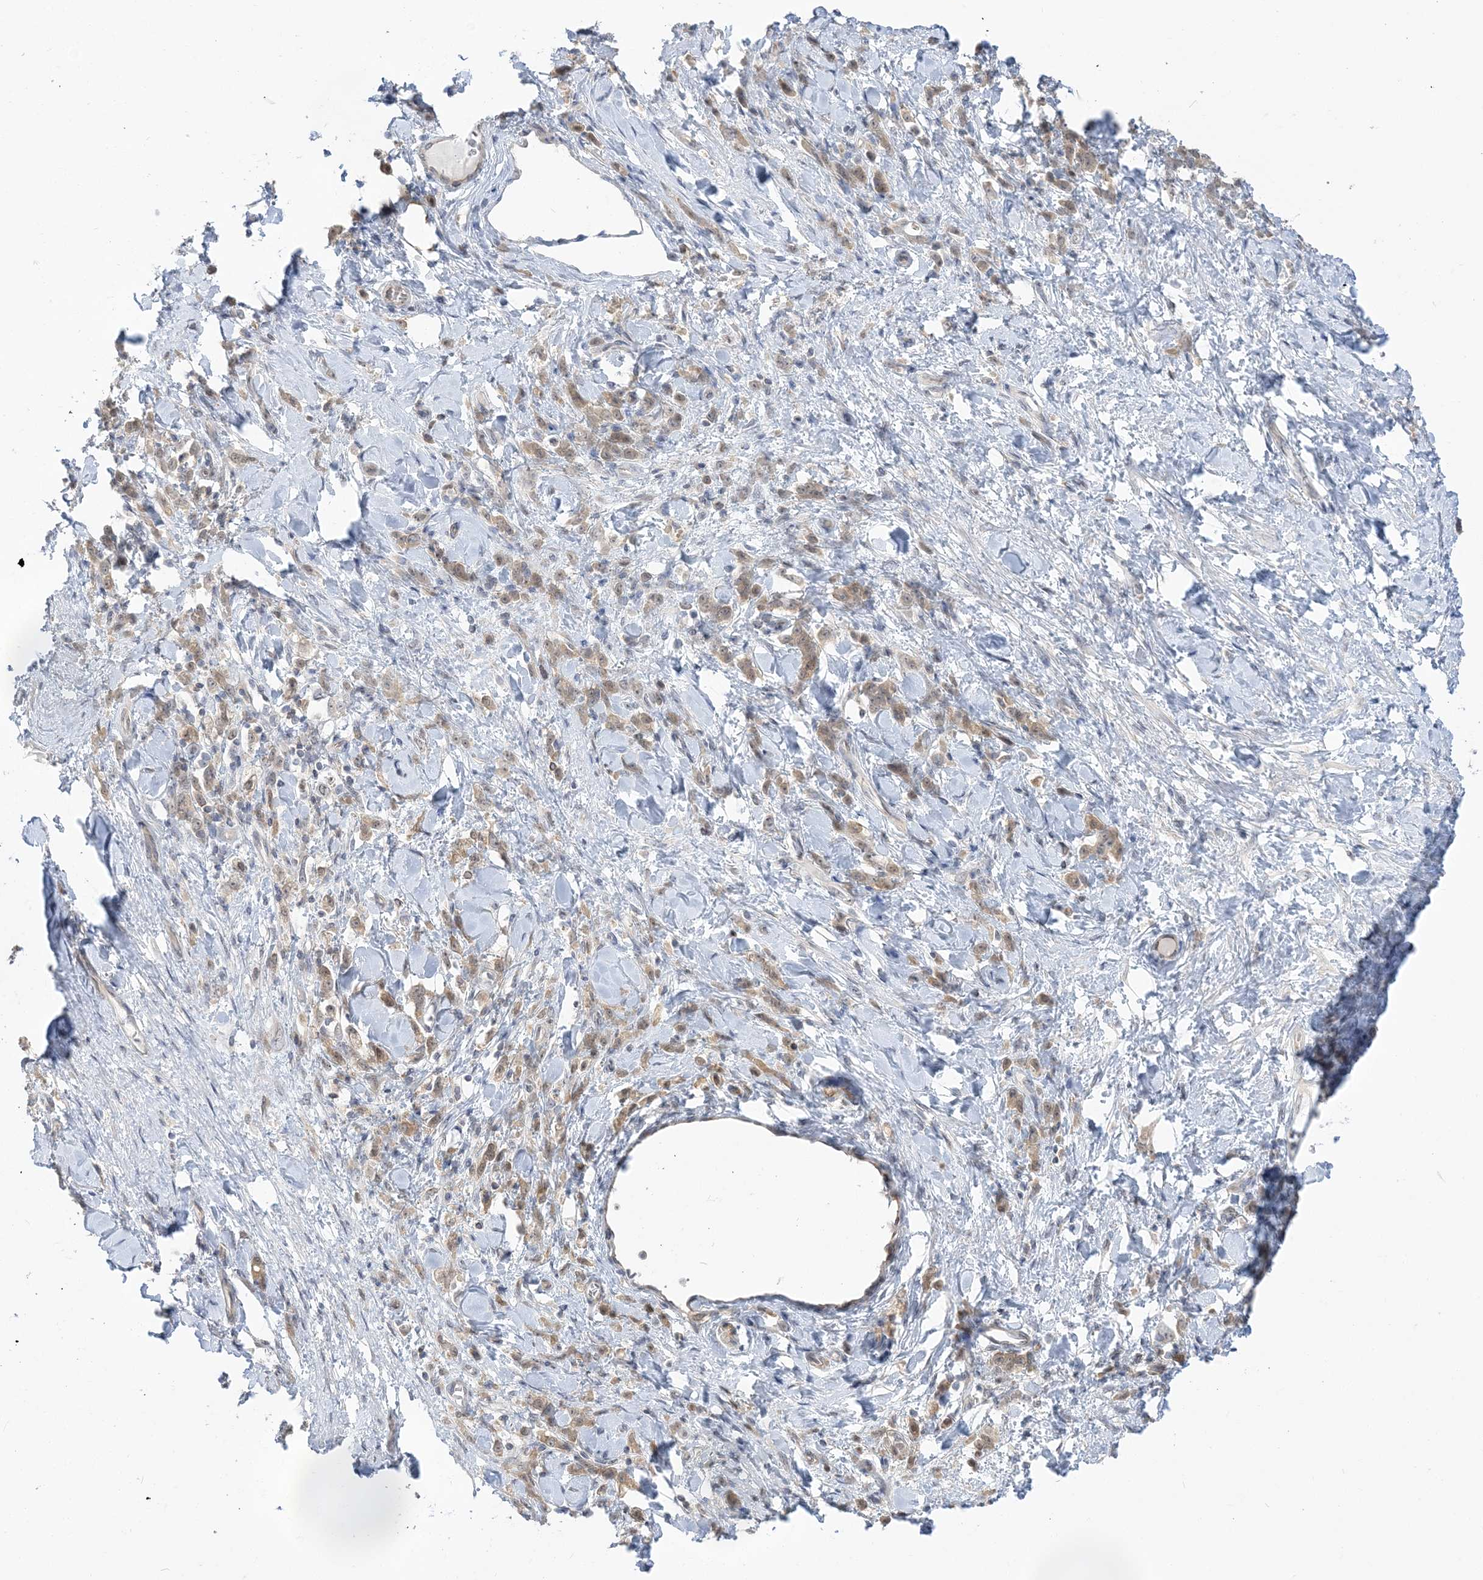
{"staining": {"intensity": "weak", "quantity": ">75%", "location": "cytoplasmic/membranous,nuclear"}, "tissue": "stomach cancer", "cell_type": "Tumor cells", "image_type": "cancer", "snomed": [{"axis": "morphology", "description": "Normal tissue, NOS"}, {"axis": "morphology", "description": "Adenocarcinoma, NOS"}, {"axis": "topography", "description": "Stomach"}], "caption": "Brown immunohistochemical staining in stomach cancer (adenocarcinoma) reveals weak cytoplasmic/membranous and nuclear staining in approximately >75% of tumor cells. (DAB (3,3'-diaminobenzidine) IHC with brightfield microscopy, high magnification).", "gene": "THADA", "patient": {"sex": "male", "age": 82}}